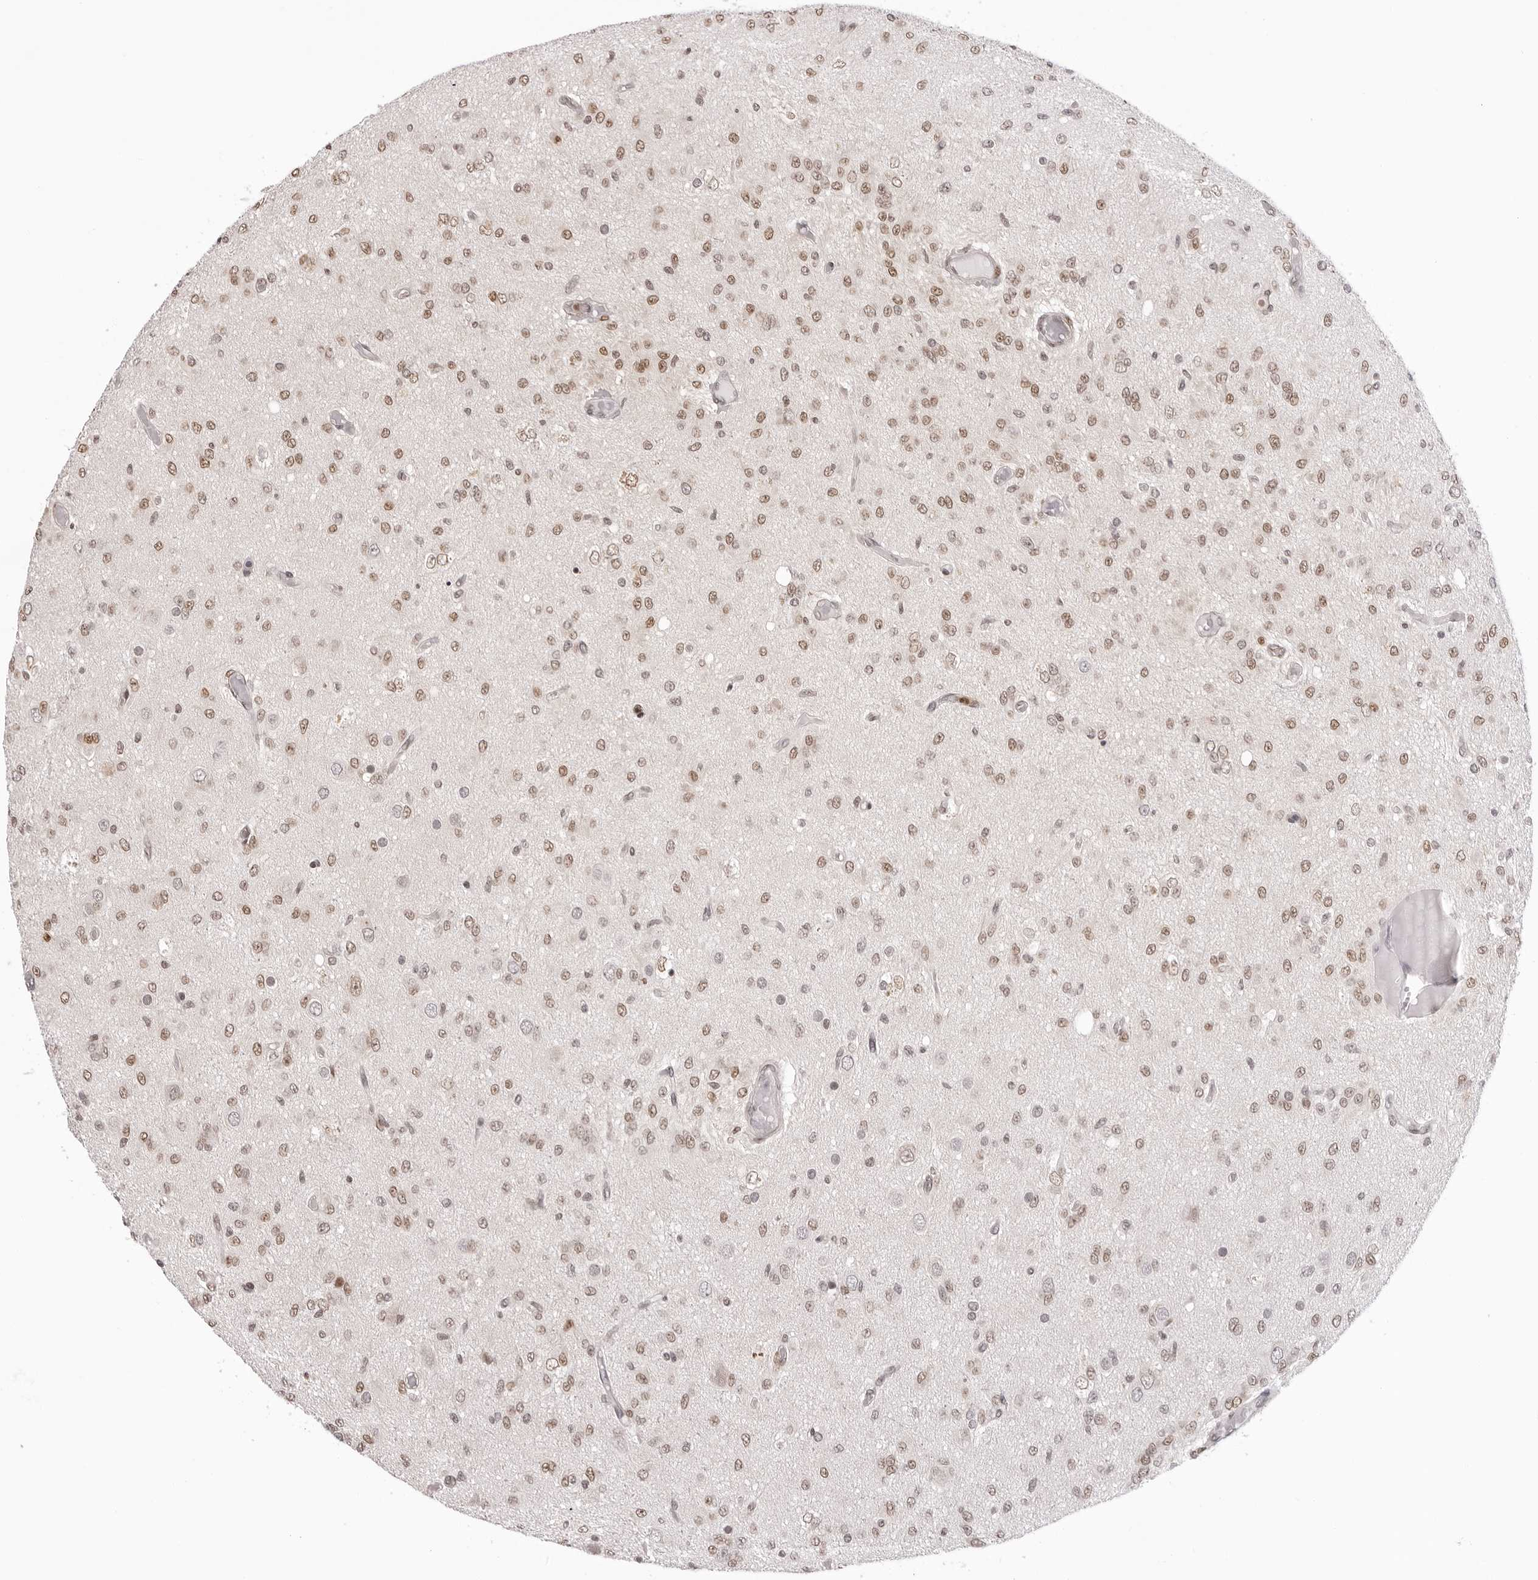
{"staining": {"intensity": "weak", "quantity": ">75%", "location": "nuclear"}, "tissue": "glioma", "cell_type": "Tumor cells", "image_type": "cancer", "snomed": [{"axis": "morphology", "description": "Glioma, malignant, High grade"}, {"axis": "topography", "description": "Brain"}], "caption": "Weak nuclear expression is present in approximately >75% of tumor cells in glioma.", "gene": "HSPA4", "patient": {"sex": "female", "age": 59}}